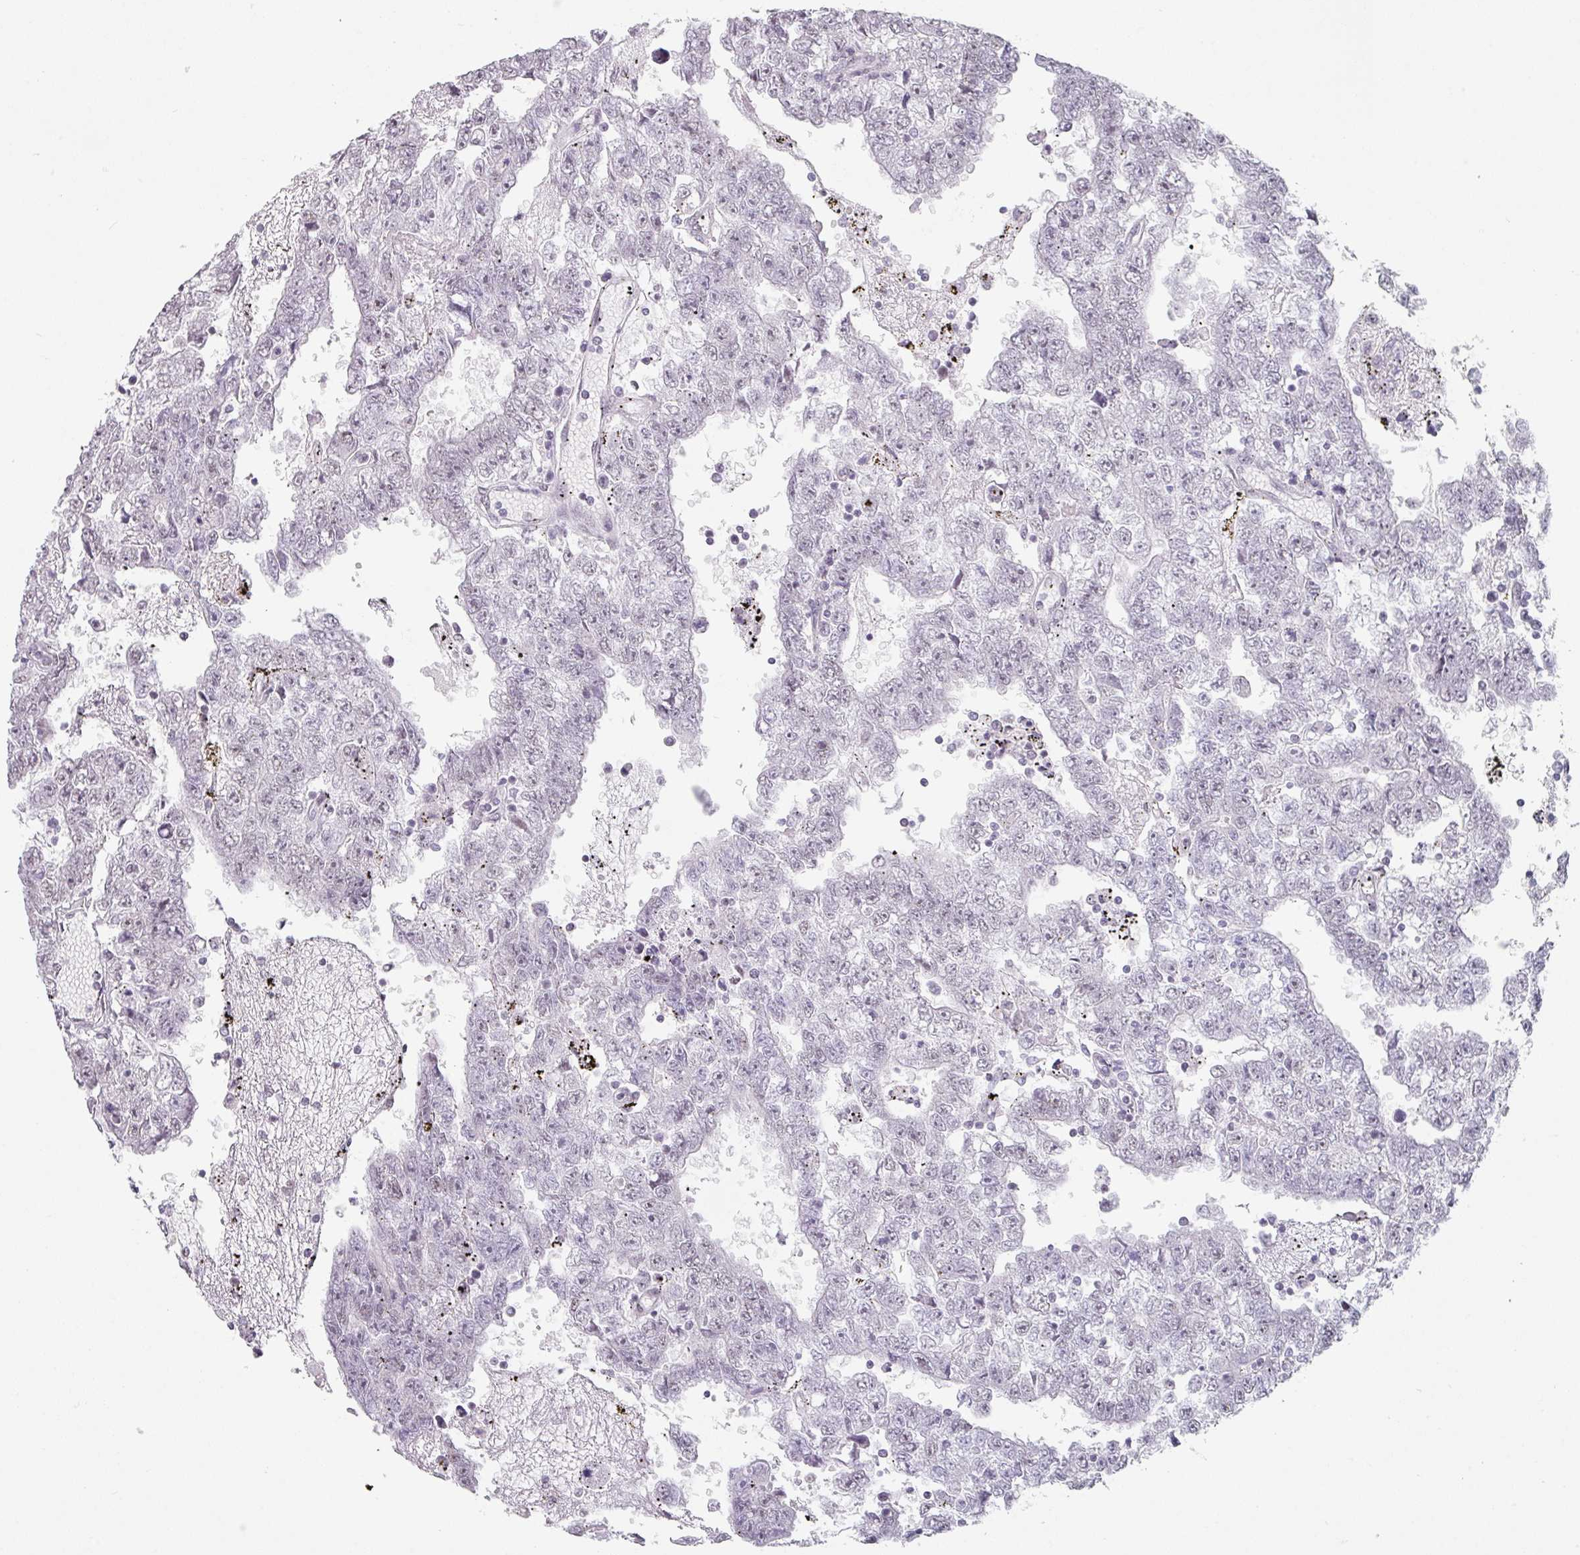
{"staining": {"intensity": "negative", "quantity": "none", "location": "none"}, "tissue": "testis cancer", "cell_type": "Tumor cells", "image_type": "cancer", "snomed": [{"axis": "morphology", "description": "Carcinoma, Embryonal, NOS"}, {"axis": "topography", "description": "Testis"}], "caption": "A micrograph of human testis cancer is negative for staining in tumor cells.", "gene": "SPRR1A", "patient": {"sex": "male", "age": 25}}